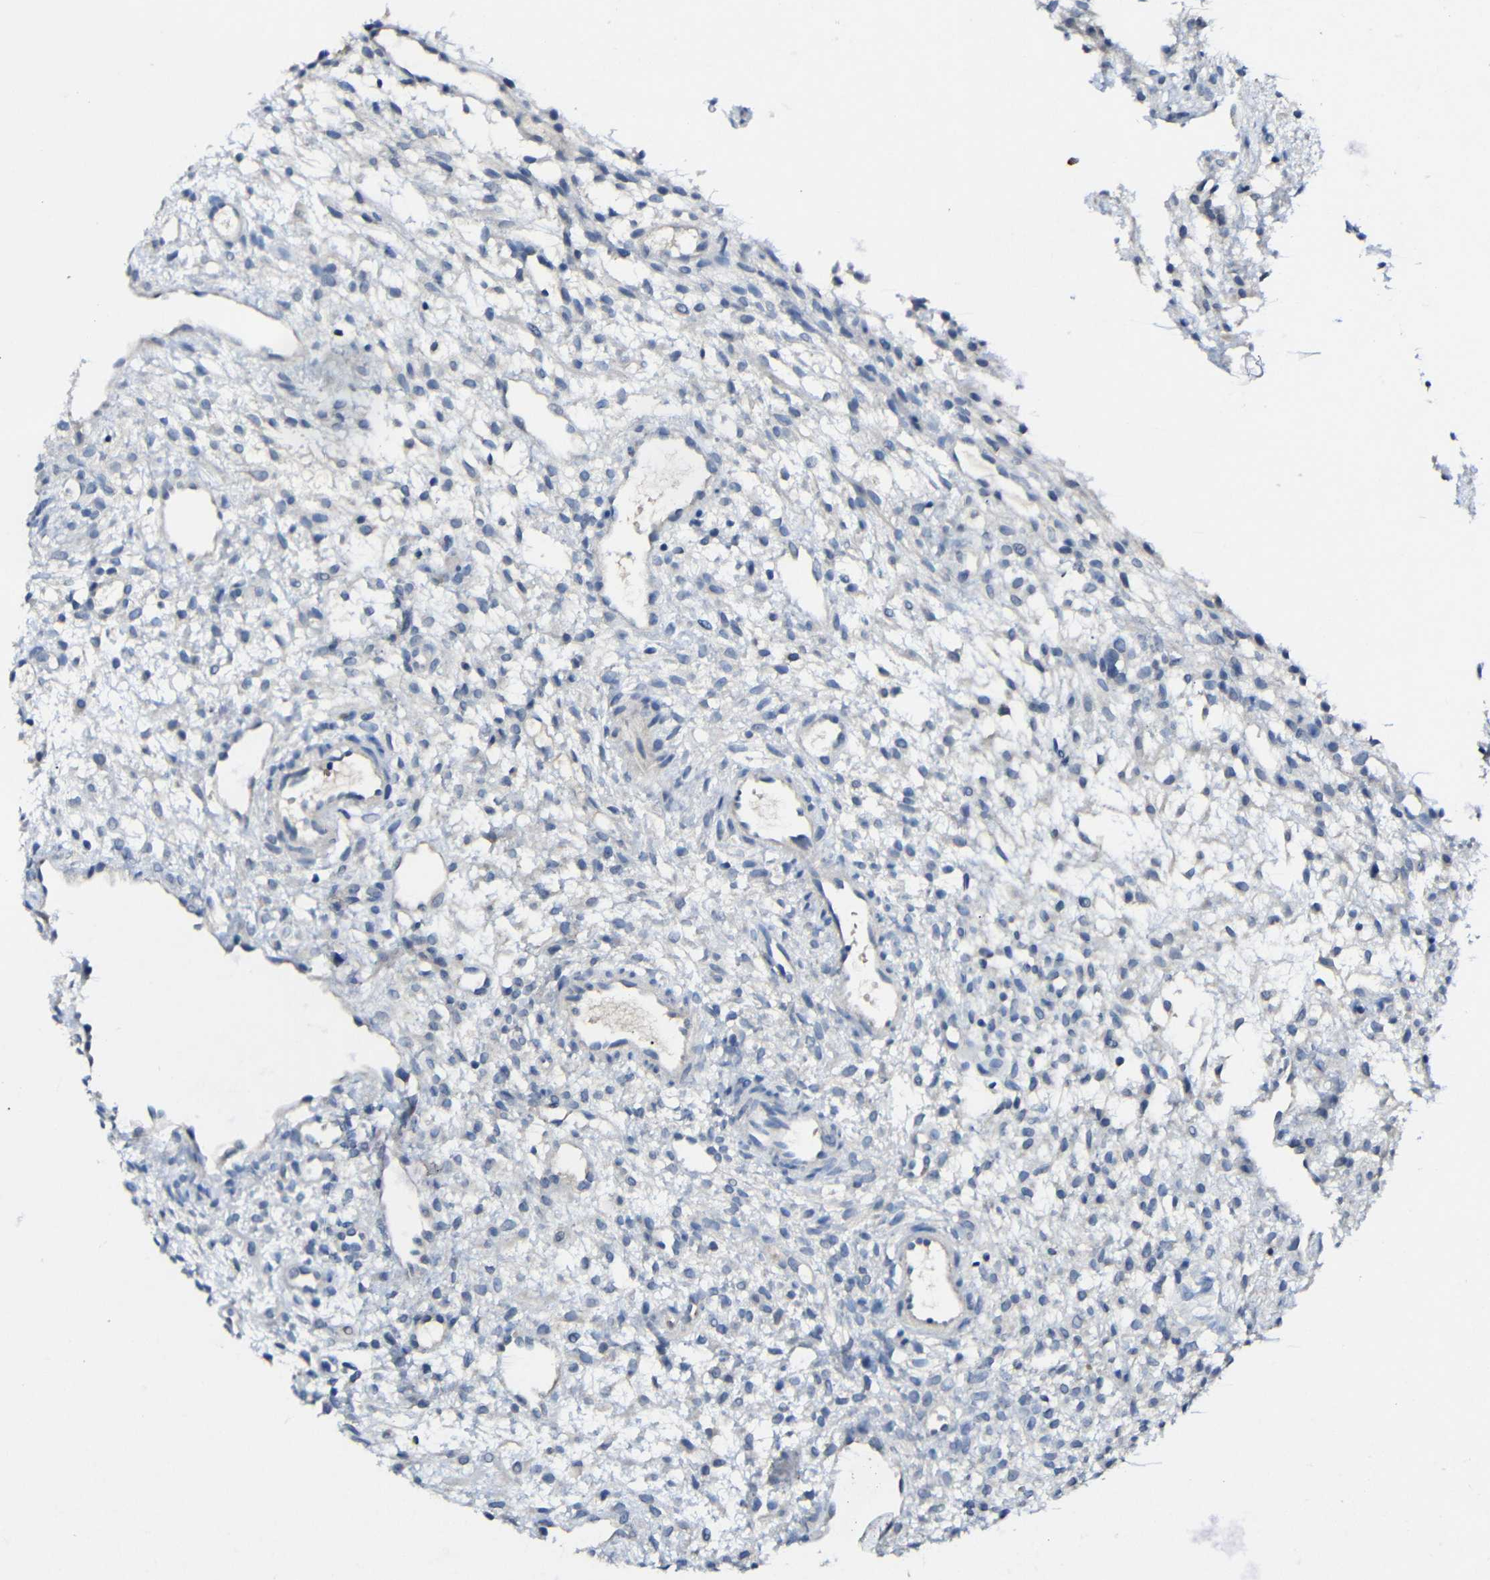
{"staining": {"intensity": "negative", "quantity": "none", "location": "none"}, "tissue": "ovary", "cell_type": "Ovarian stroma cells", "image_type": "normal", "snomed": [{"axis": "morphology", "description": "Normal tissue, NOS"}, {"axis": "morphology", "description": "Cyst, NOS"}, {"axis": "topography", "description": "Ovary"}], "caption": "Histopathology image shows no protein positivity in ovarian stroma cells of benign ovary.", "gene": "HNF1A", "patient": {"sex": "female", "age": 18}}